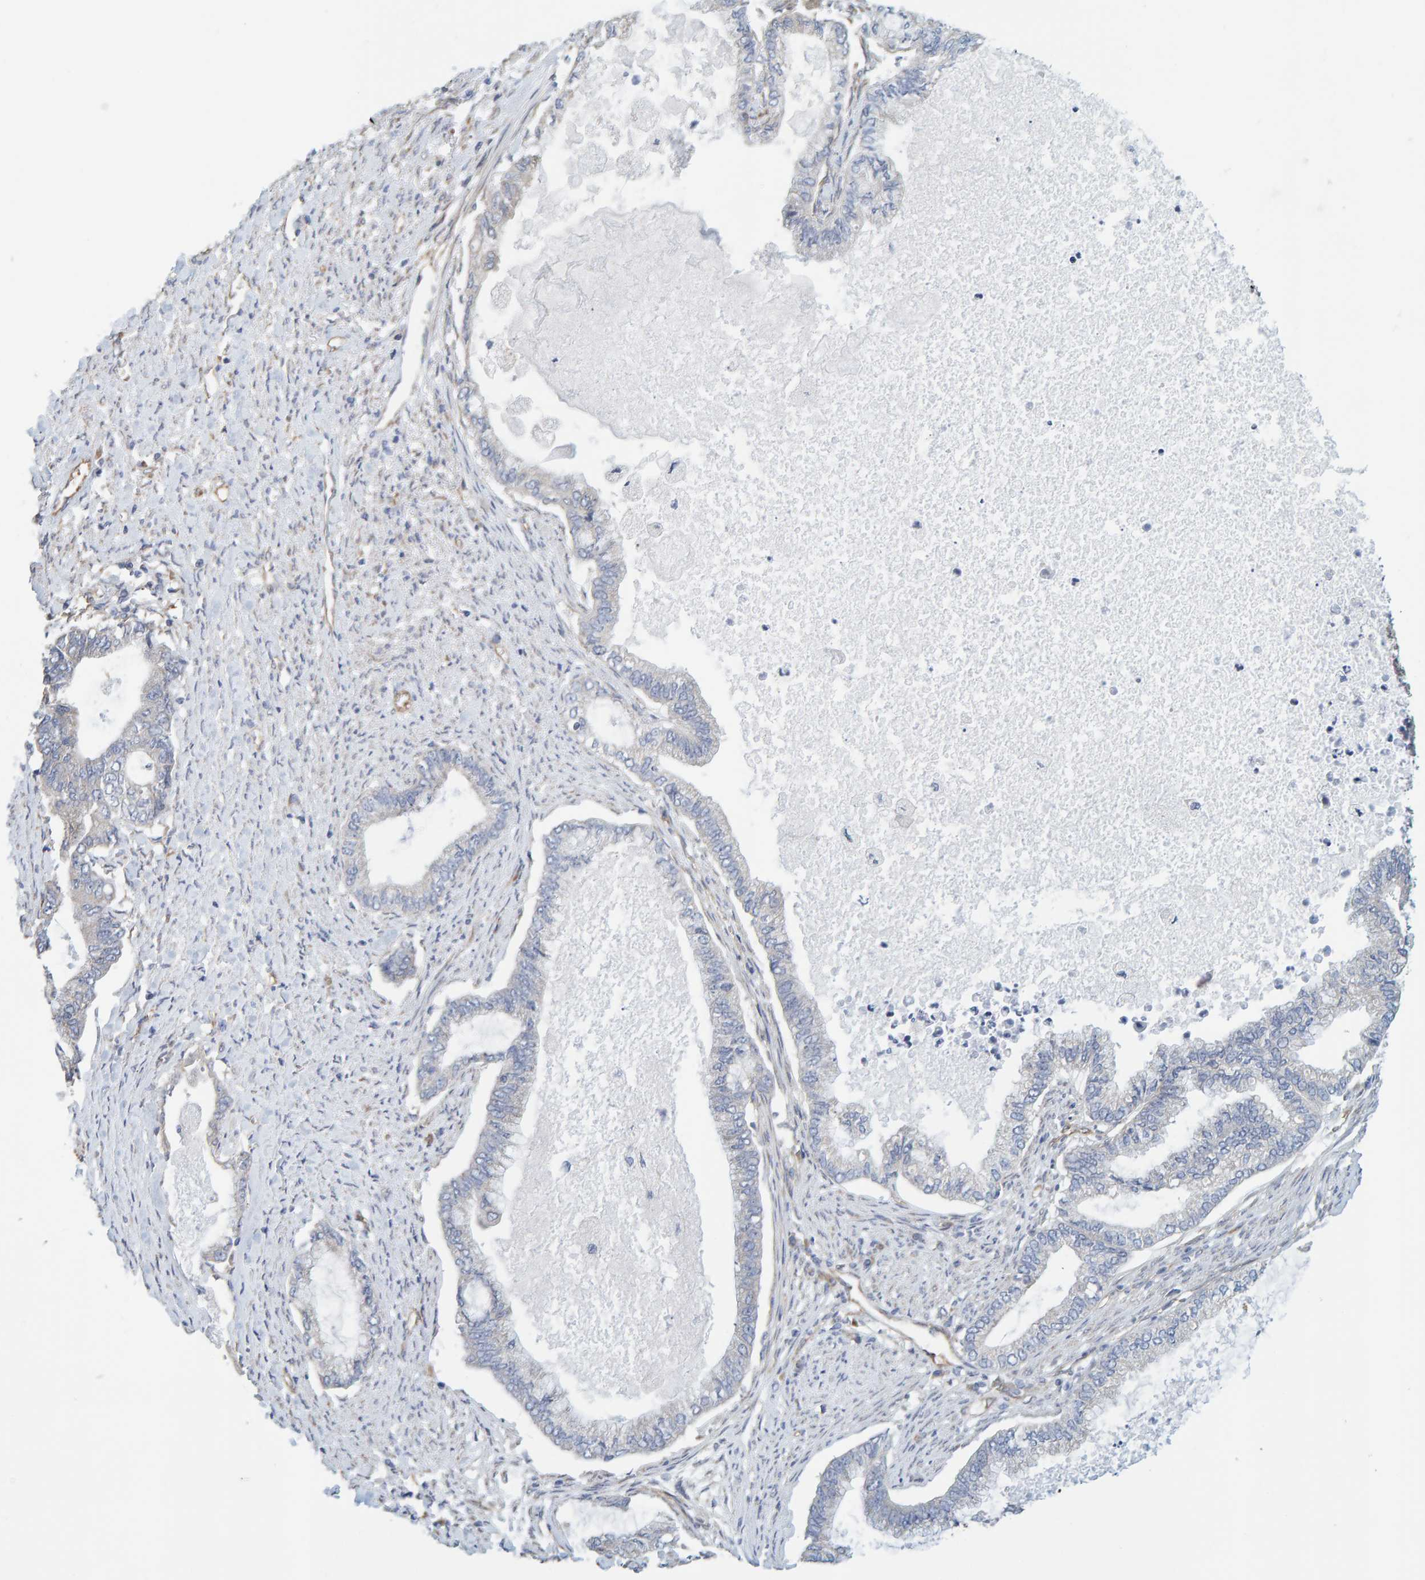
{"staining": {"intensity": "negative", "quantity": "none", "location": "none"}, "tissue": "endometrial cancer", "cell_type": "Tumor cells", "image_type": "cancer", "snomed": [{"axis": "morphology", "description": "Adenocarcinoma, NOS"}, {"axis": "topography", "description": "Endometrium"}], "caption": "DAB immunohistochemical staining of adenocarcinoma (endometrial) shows no significant staining in tumor cells.", "gene": "PRKD2", "patient": {"sex": "female", "age": 86}}